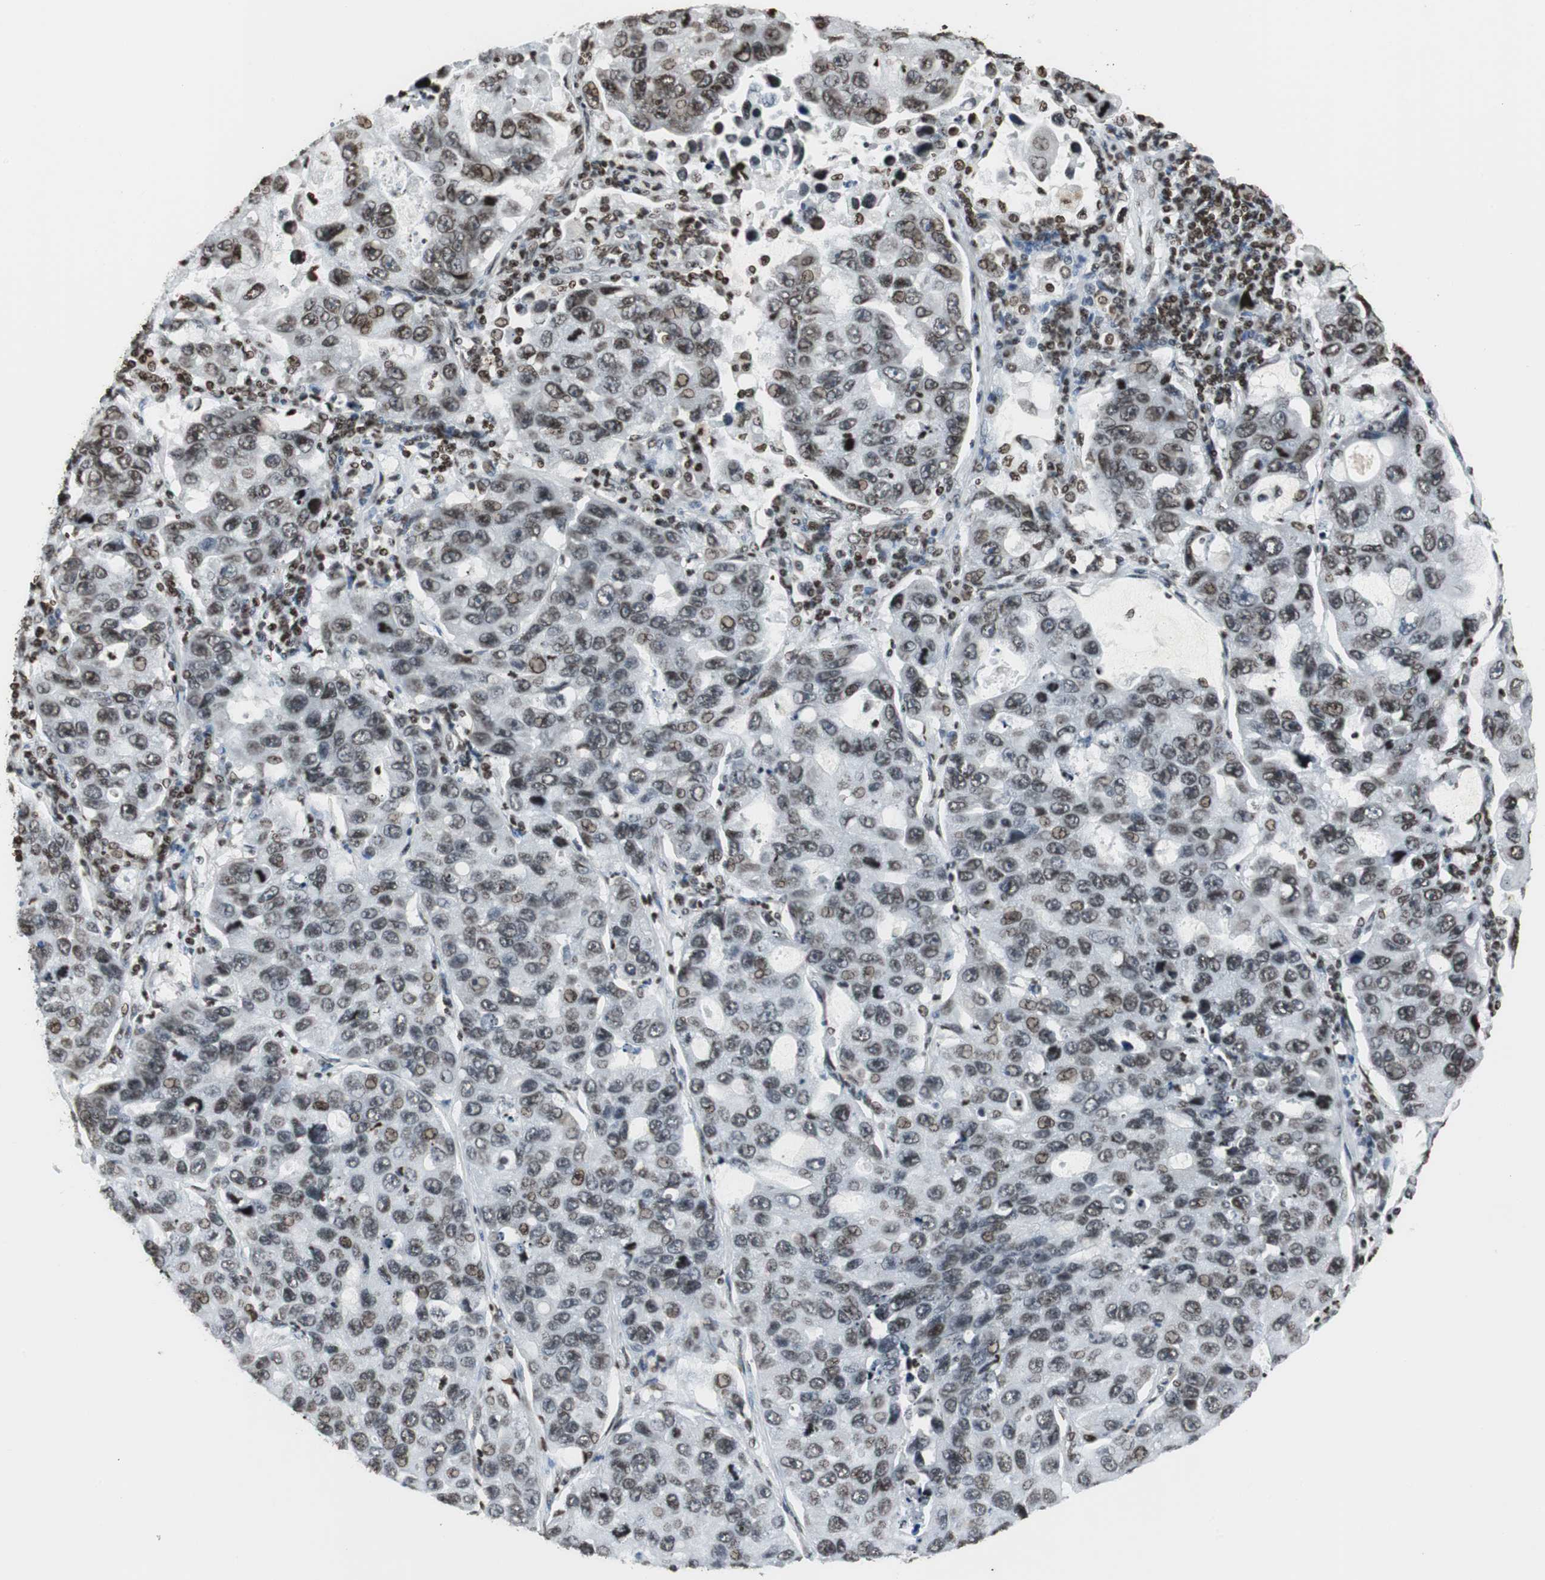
{"staining": {"intensity": "strong", "quantity": ">75%", "location": "nuclear"}, "tissue": "lung cancer", "cell_type": "Tumor cells", "image_type": "cancer", "snomed": [{"axis": "morphology", "description": "Adenocarcinoma, NOS"}, {"axis": "topography", "description": "Lung"}], "caption": "Lung adenocarcinoma tissue demonstrates strong nuclear expression in approximately >75% of tumor cells (DAB IHC with brightfield microscopy, high magnification).", "gene": "PAXIP1", "patient": {"sex": "male", "age": 64}}